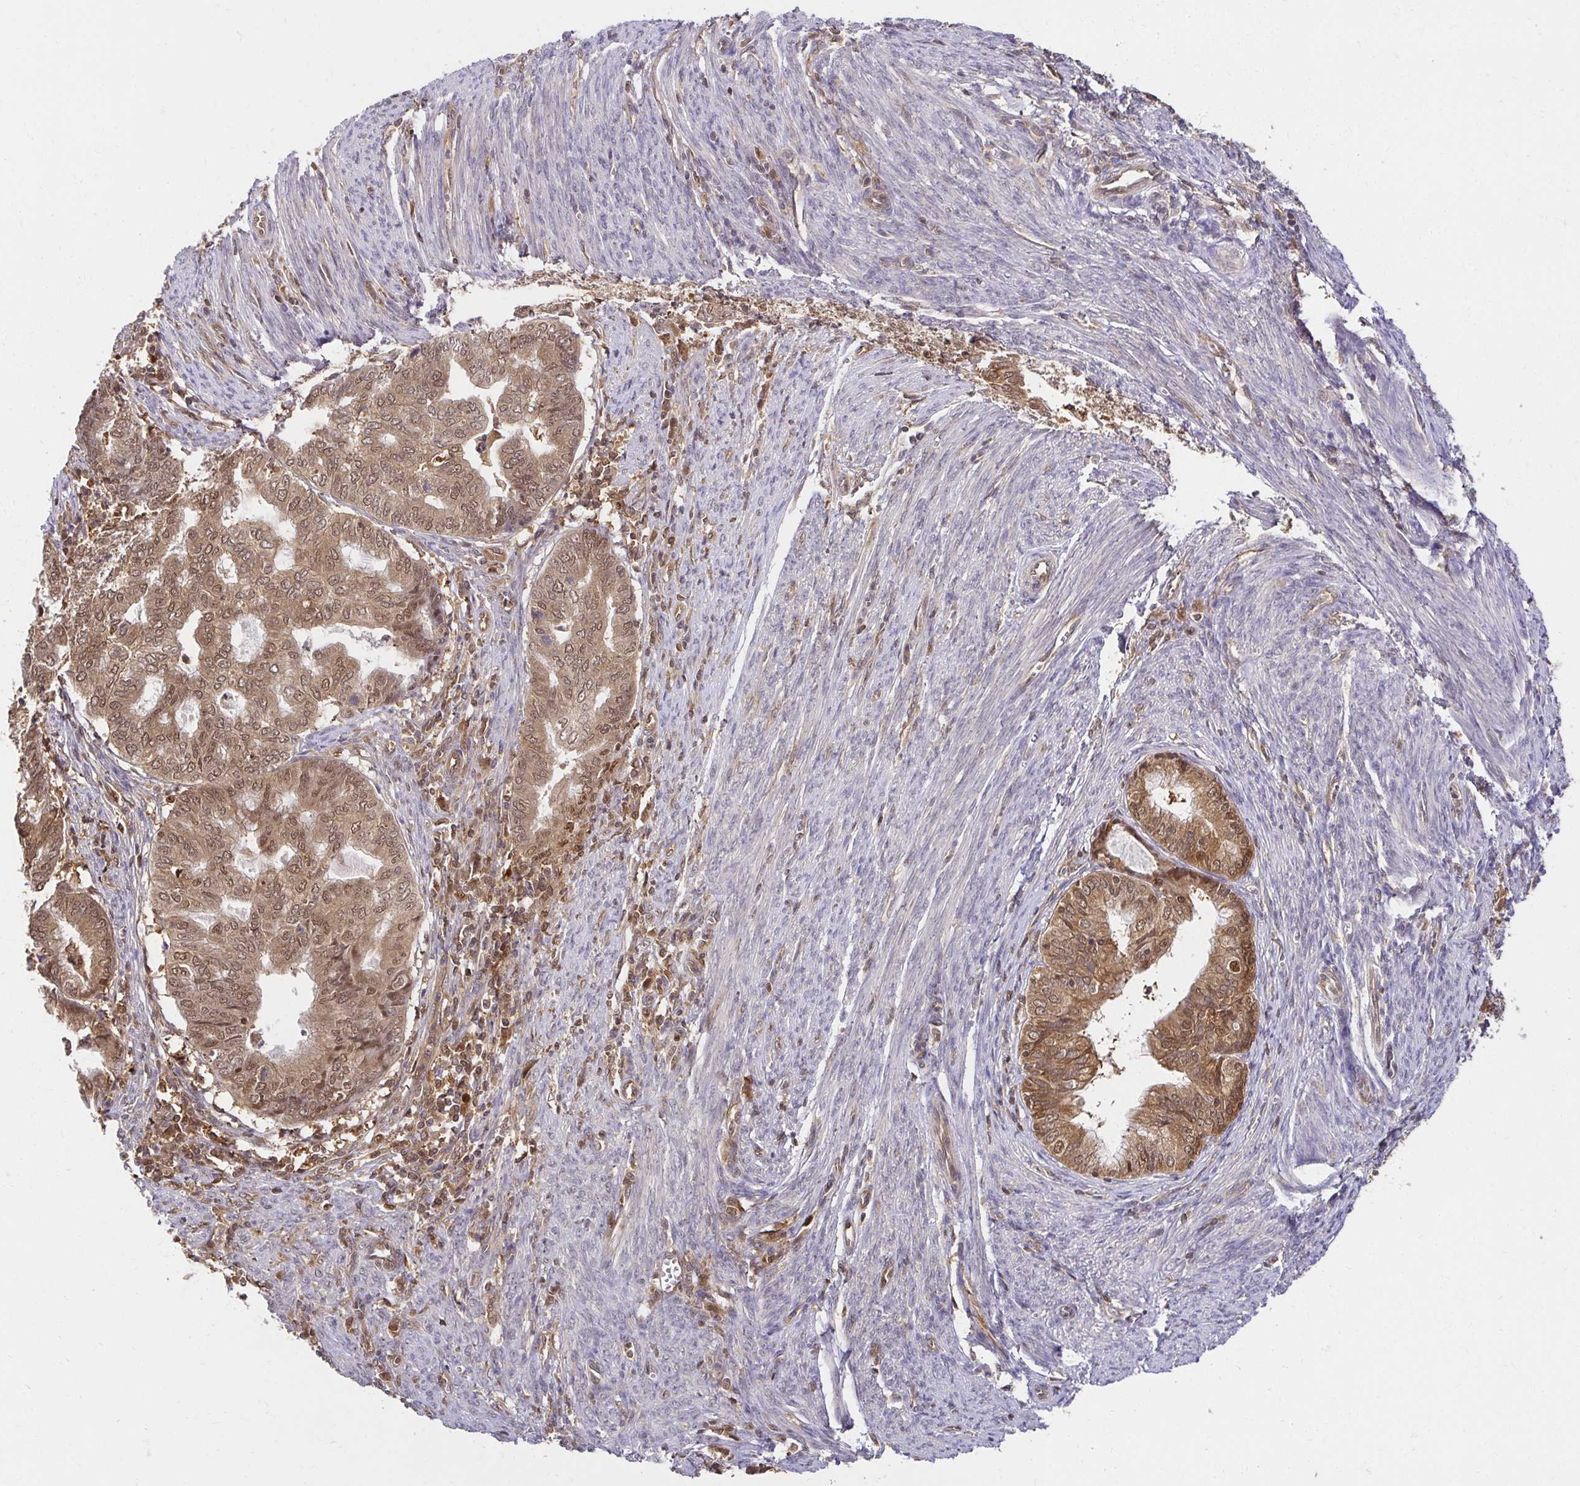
{"staining": {"intensity": "moderate", "quantity": ">75%", "location": "cytoplasmic/membranous,nuclear"}, "tissue": "endometrial cancer", "cell_type": "Tumor cells", "image_type": "cancer", "snomed": [{"axis": "morphology", "description": "Adenocarcinoma, NOS"}, {"axis": "topography", "description": "Endometrium"}], "caption": "IHC staining of adenocarcinoma (endometrial), which exhibits medium levels of moderate cytoplasmic/membranous and nuclear staining in approximately >75% of tumor cells indicating moderate cytoplasmic/membranous and nuclear protein positivity. The staining was performed using DAB (brown) for protein detection and nuclei were counterstained in hematoxylin (blue).", "gene": "PSMA4", "patient": {"sex": "female", "age": 79}}